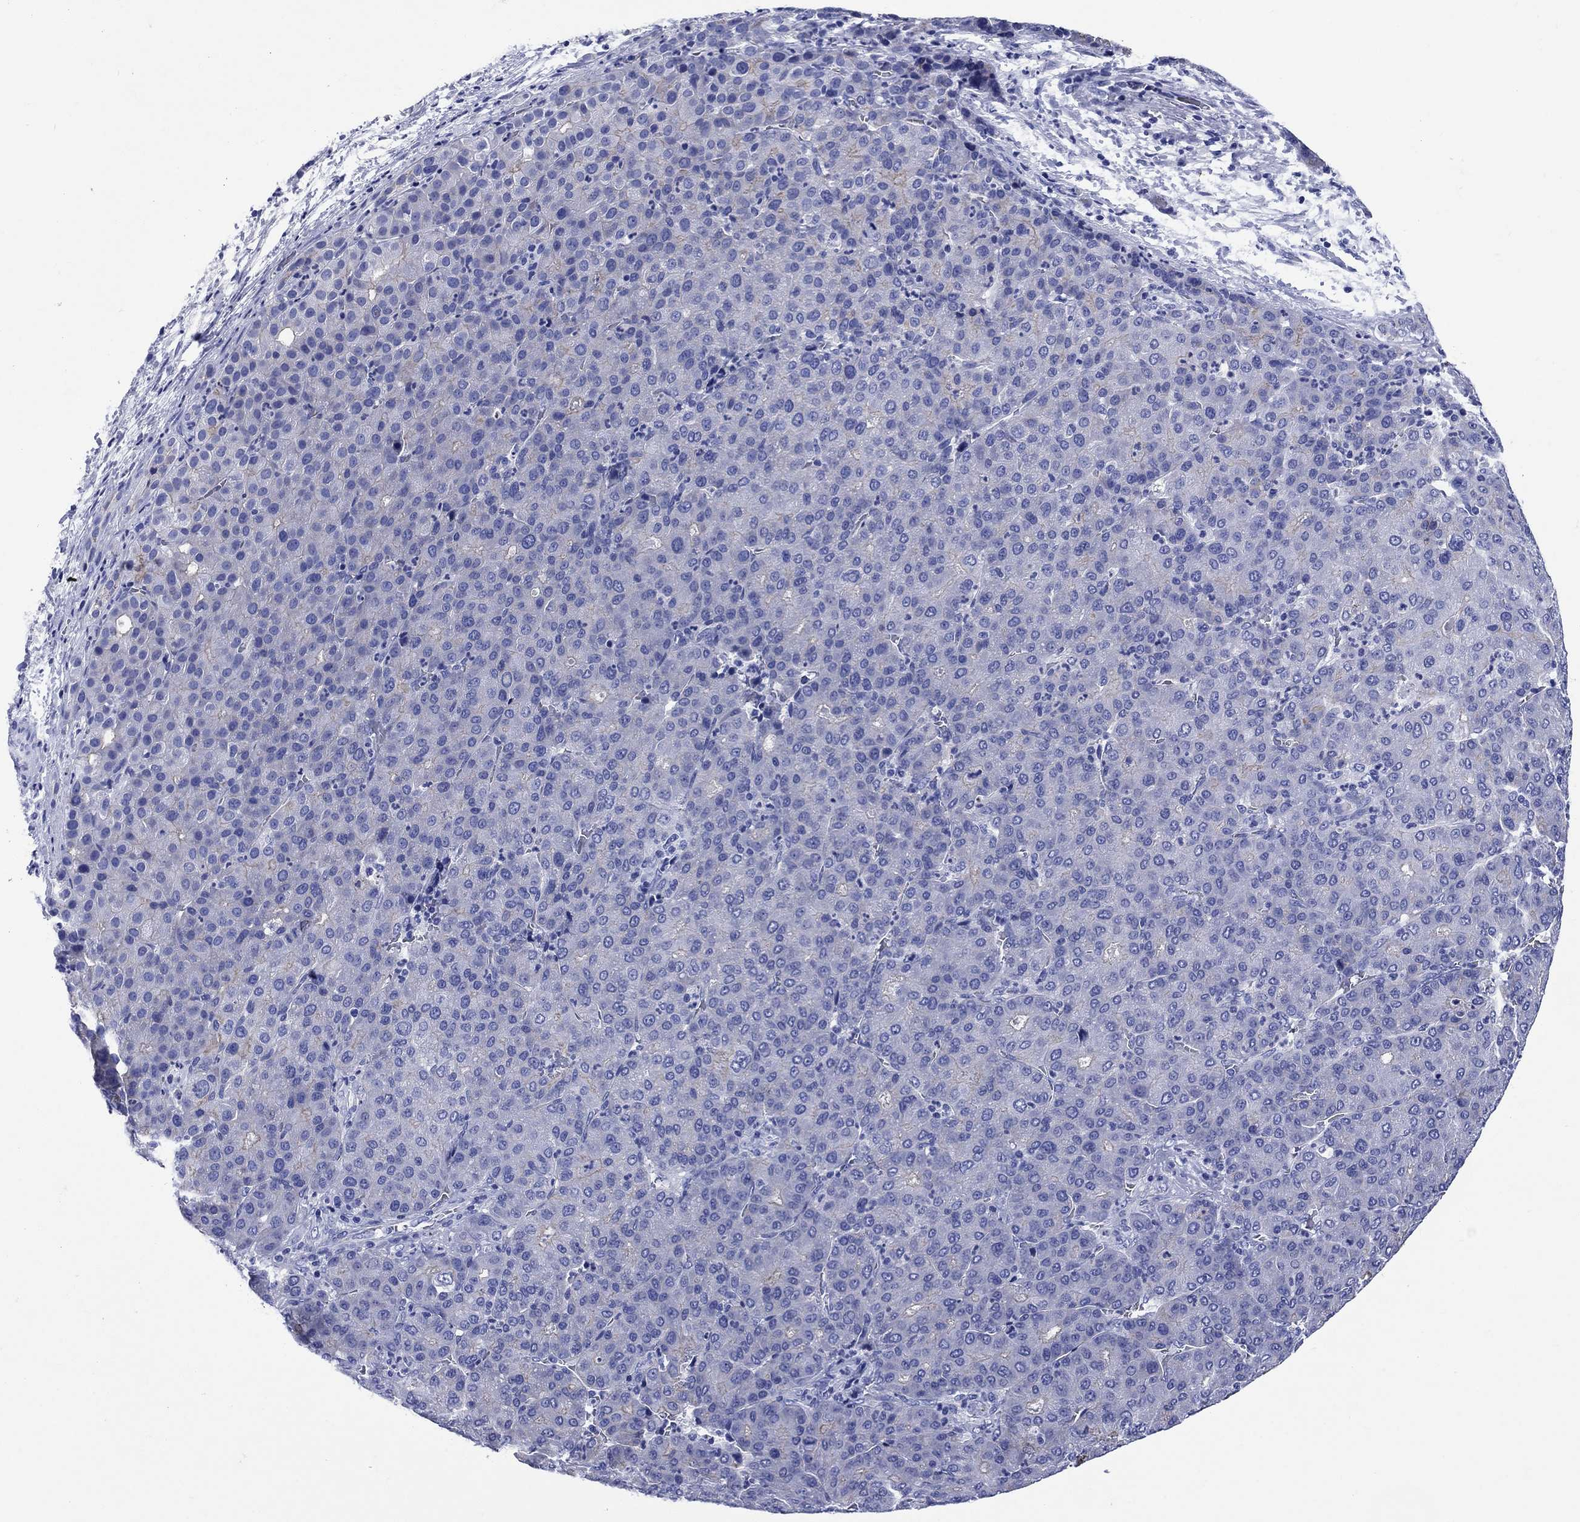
{"staining": {"intensity": "negative", "quantity": "none", "location": "none"}, "tissue": "liver cancer", "cell_type": "Tumor cells", "image_type": "cancer", "snomed": [{"axis": "morphology", "description": "Carcinoma, Hepatocellular, NOS"}, {"axis": "topography", "description": "Liver"}], "caption": "DAB immunohistochemical staining of human liver cancer displays no significant expression in tumor cells.", "gene": "SLC1A2", "patient": {"sex": "male", "age": 65}}